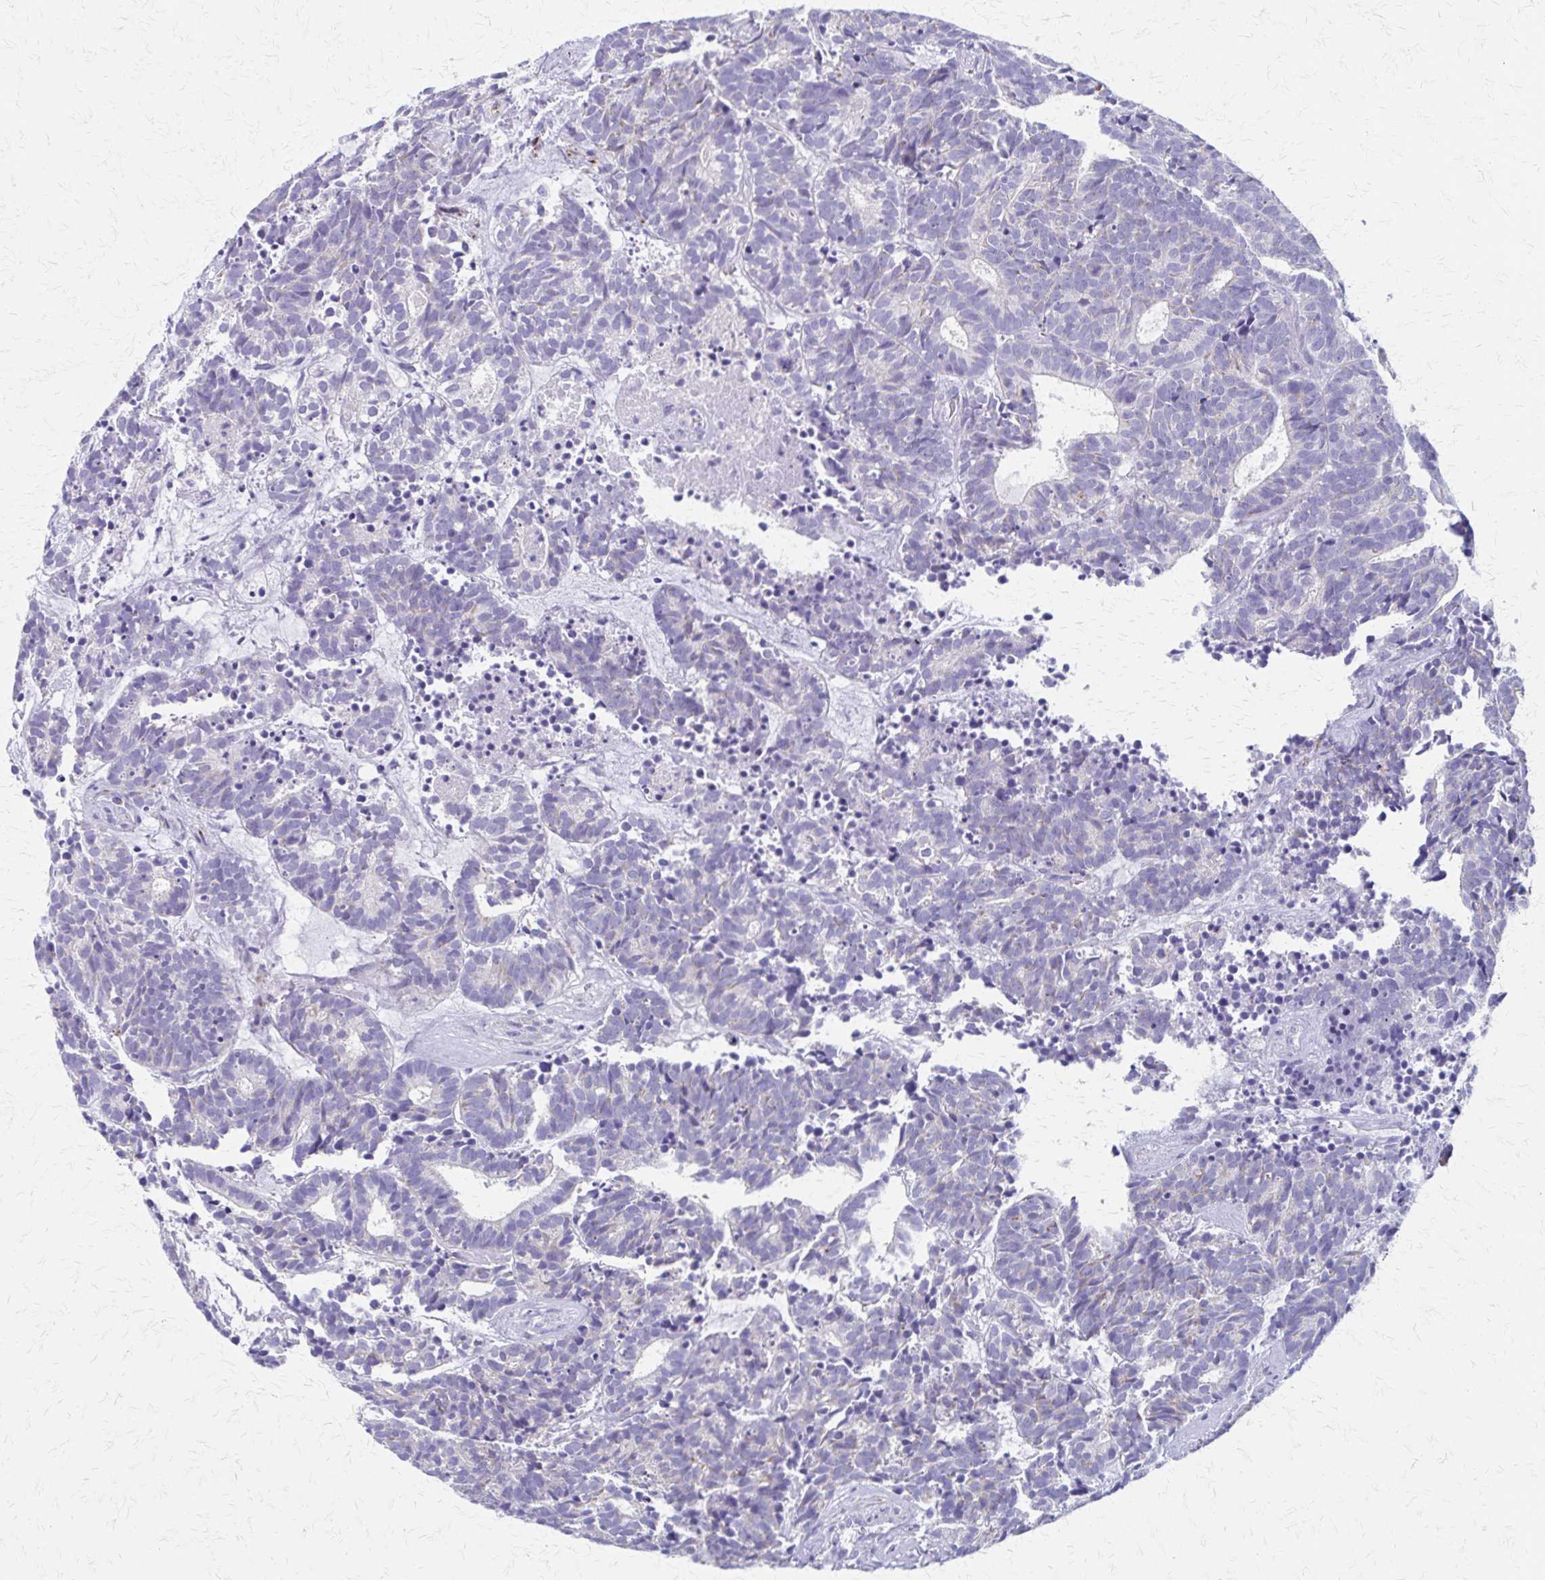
{"staining": {"intensity": "negative", "quantity": "none", "location": "none"}, "tissue": "head and neck cancer", "cell_type": "Tumor cells", "image_type": "cancer", "snomed": [{"axis": "morphology", "description": "Adenocarcinoma, NOS"}, {"axis": "topography", "description": "Head-Neck"}], "caption": "Human adenocarcinoma (head and neck) stained for a protein using immunohistochemistry reveals no staining in tumor cells.", "gene": "ZSCAN5B", "patient": {"sex": "female", "age": 81}}